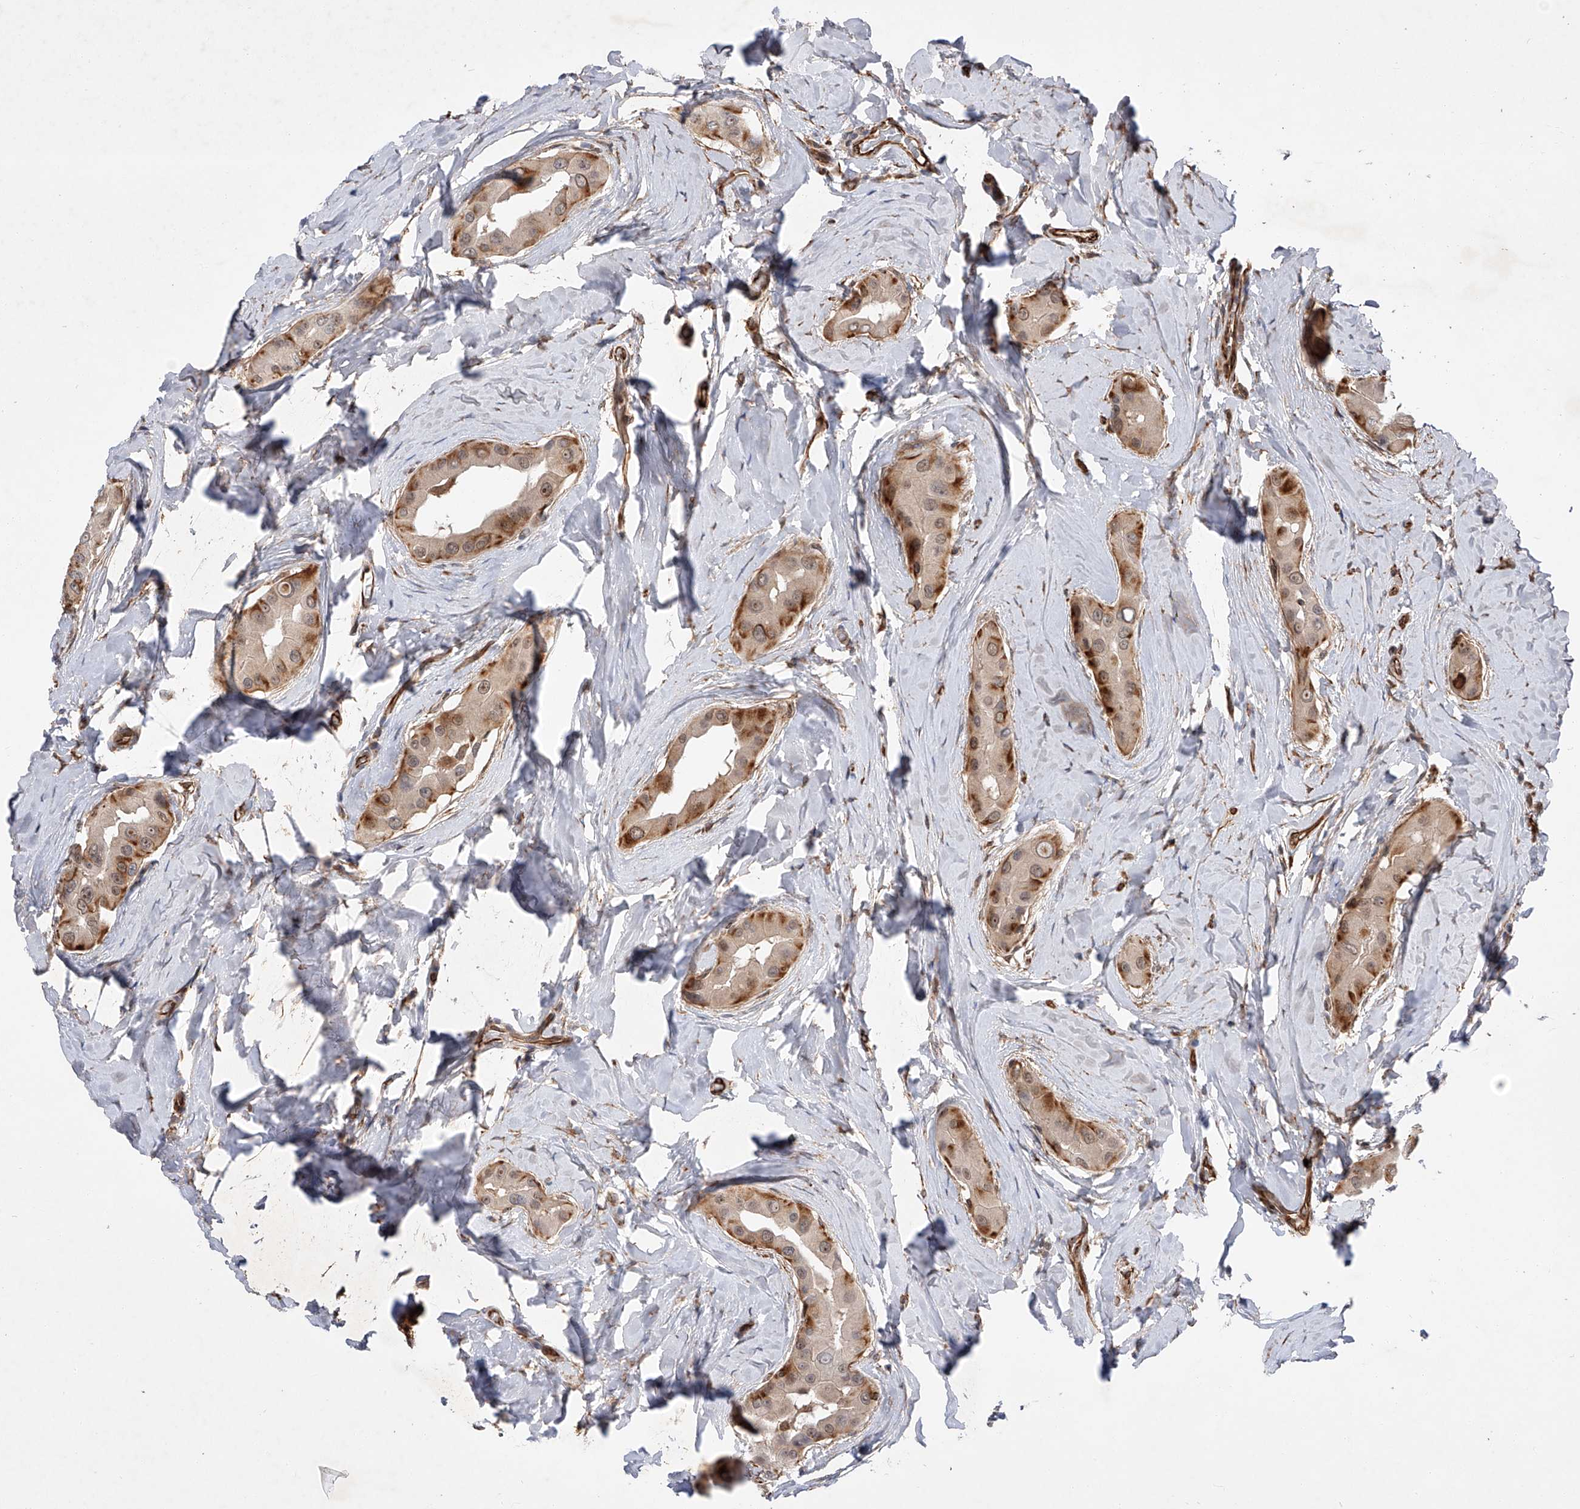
{"staining": {"intensity": "moderate", "quantity": ">75%", "location": "cytoplasmic/membranous"}, "tissue": "thyroid cancer", "cell_type": "Tumor cells", "image_type": "cancer", "snomed": [{"axis": "morphology", "description": "Papillary adenocarcinoma, NOS"}, {"axis": "topography", "description": "Thyroid gland"}], "caption": "A micrograph of thyroid cancer (papillary adenocarcinoma) stained for a protein shows moderate cytoplasmic/membranous brown staining in tumor cells.", "gene": "AMD1", "patient": {"sex": "male", "age": 33}}